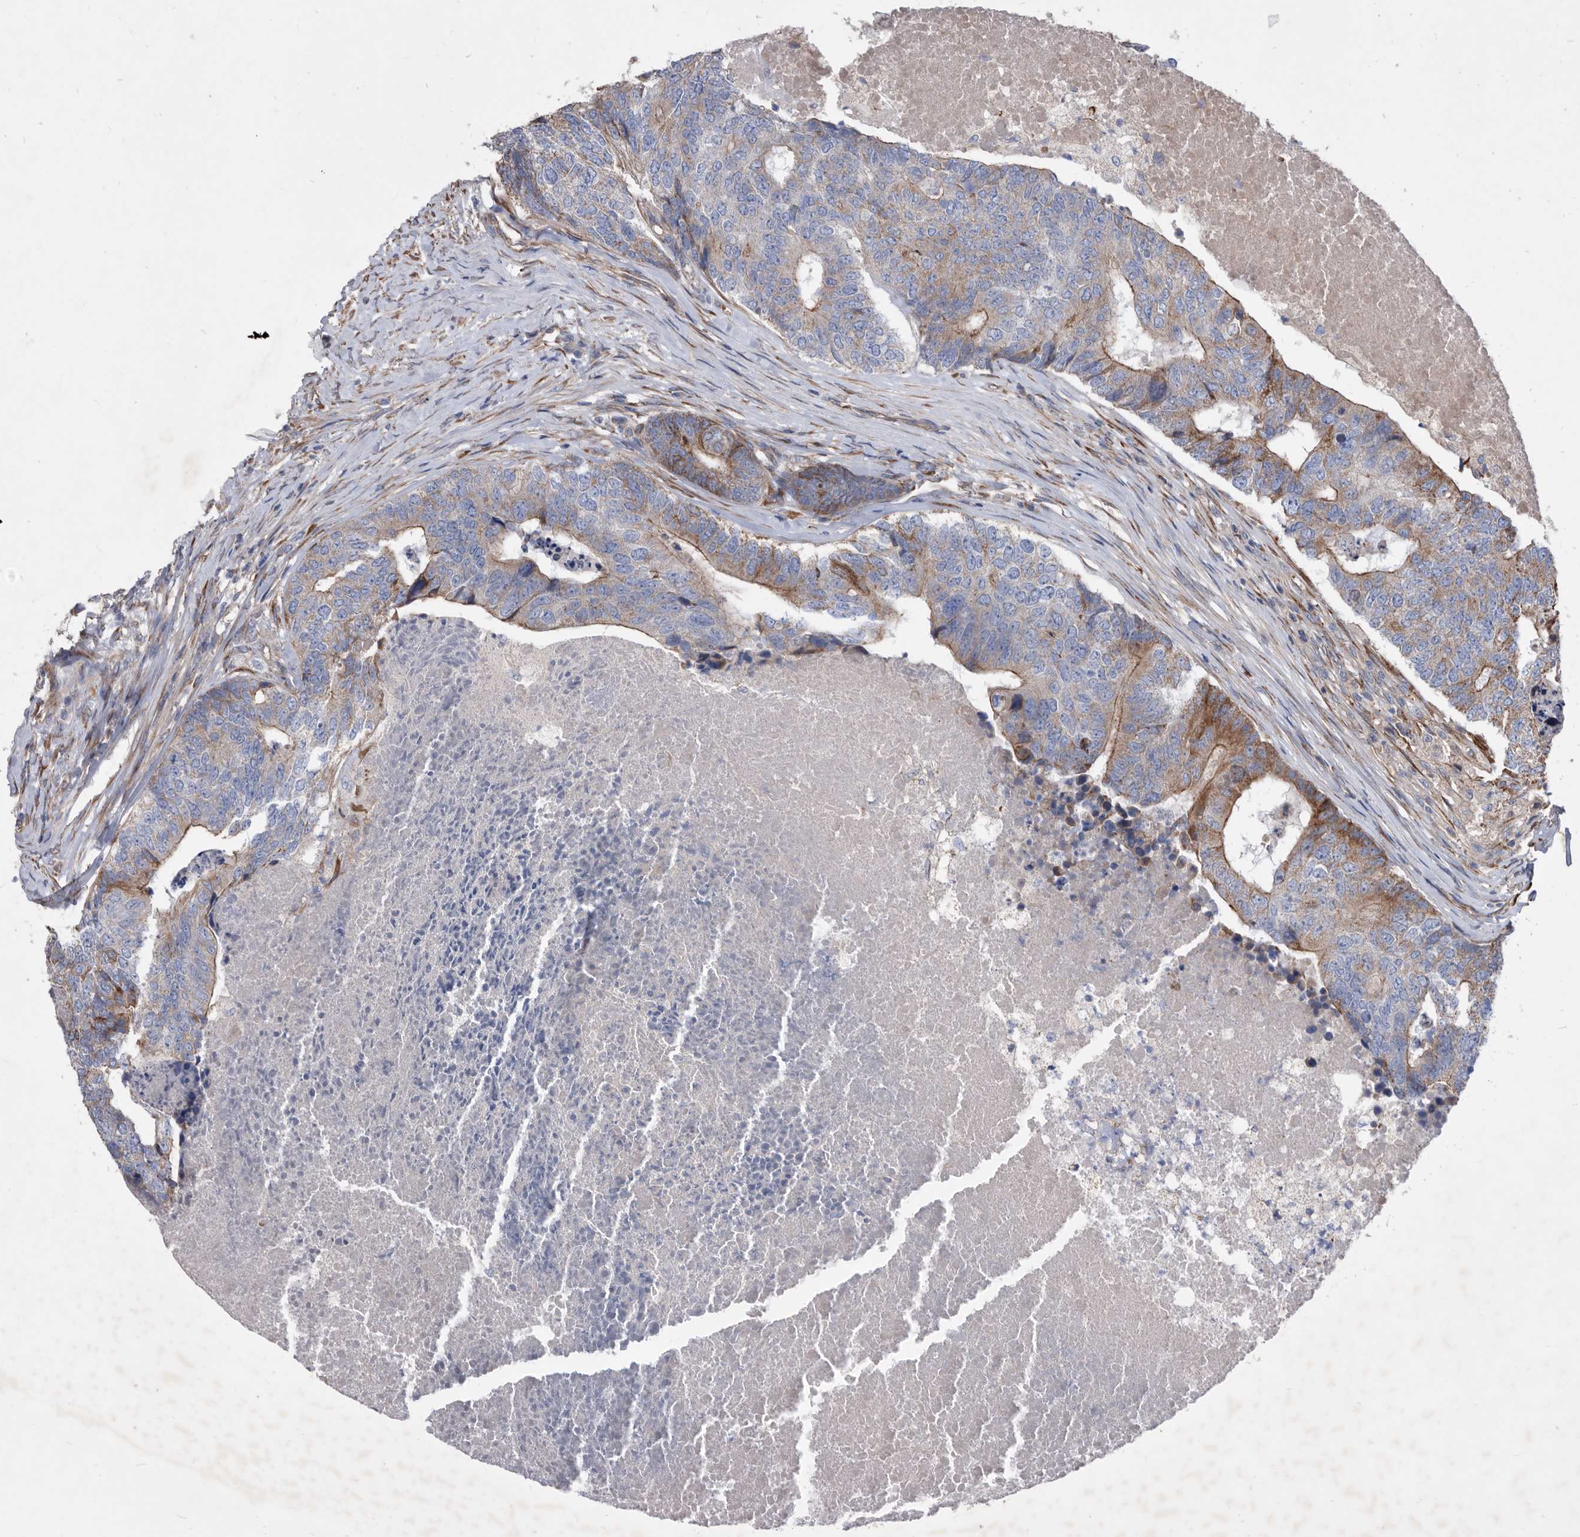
{"staining": {"intensity": "strong", "quantity": "<25%", "location": "cytoplasmic/membranous"}, "tissue": "colorectal cancer", "cell_type": "Tumor cells", "image_type": "cancer", "snomed": [{"axis": "morphology", "description": "Adenocarcinoma, NOS"}, {"axis": "topography", "description": "Colon"}], "caption": "Approximately <25% of tumor cells in human colorectal cancer exhibit strong cytoplasmic/membranous protein positivity as visualized by brown immunohistochemical staining.", "gene": "ATP13A3", "patient": {"sex": "female", "age": 67}}